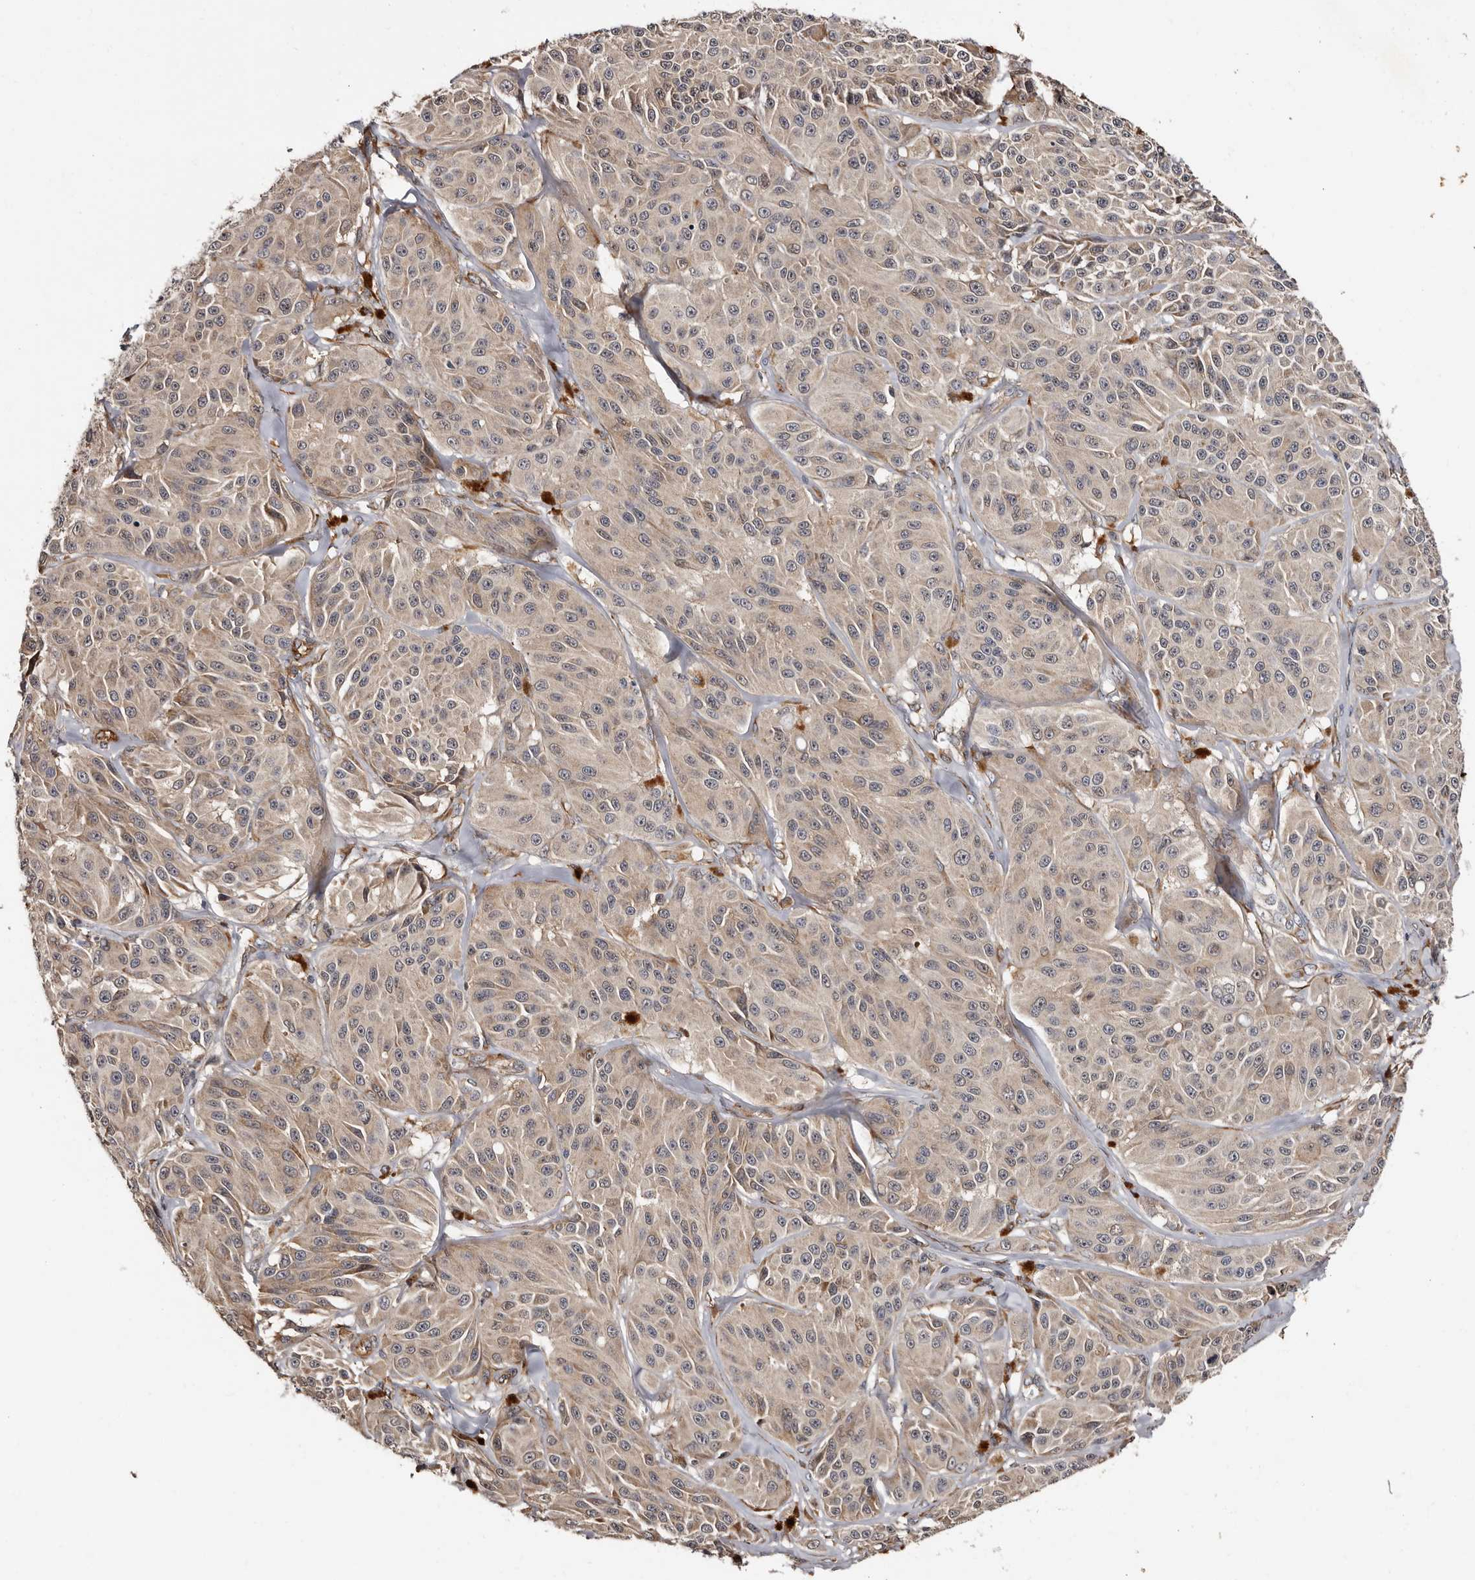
{"staining": {"intensity": "weak", "quantity": "25%-75%", "location": "cytoplasmic/membranous"}, "tissue": "melanoma", "cell_type": "Tumor cells", "image_type": "cancer", "snomed": [{"axis": "morphology", "description": "Malignant melanoma, NOS"}, {"axis": "topography", "description": "Skin"}], "caption": "A high-resolution image shows immunohistochemistry staining of malignant melanoma, which shows weak cytoplasmic/membranous positivity in about 25%-75% of tumor cells.", "gene": "TBC1D22B", "patient": {"sex": "male", "age": 84}}